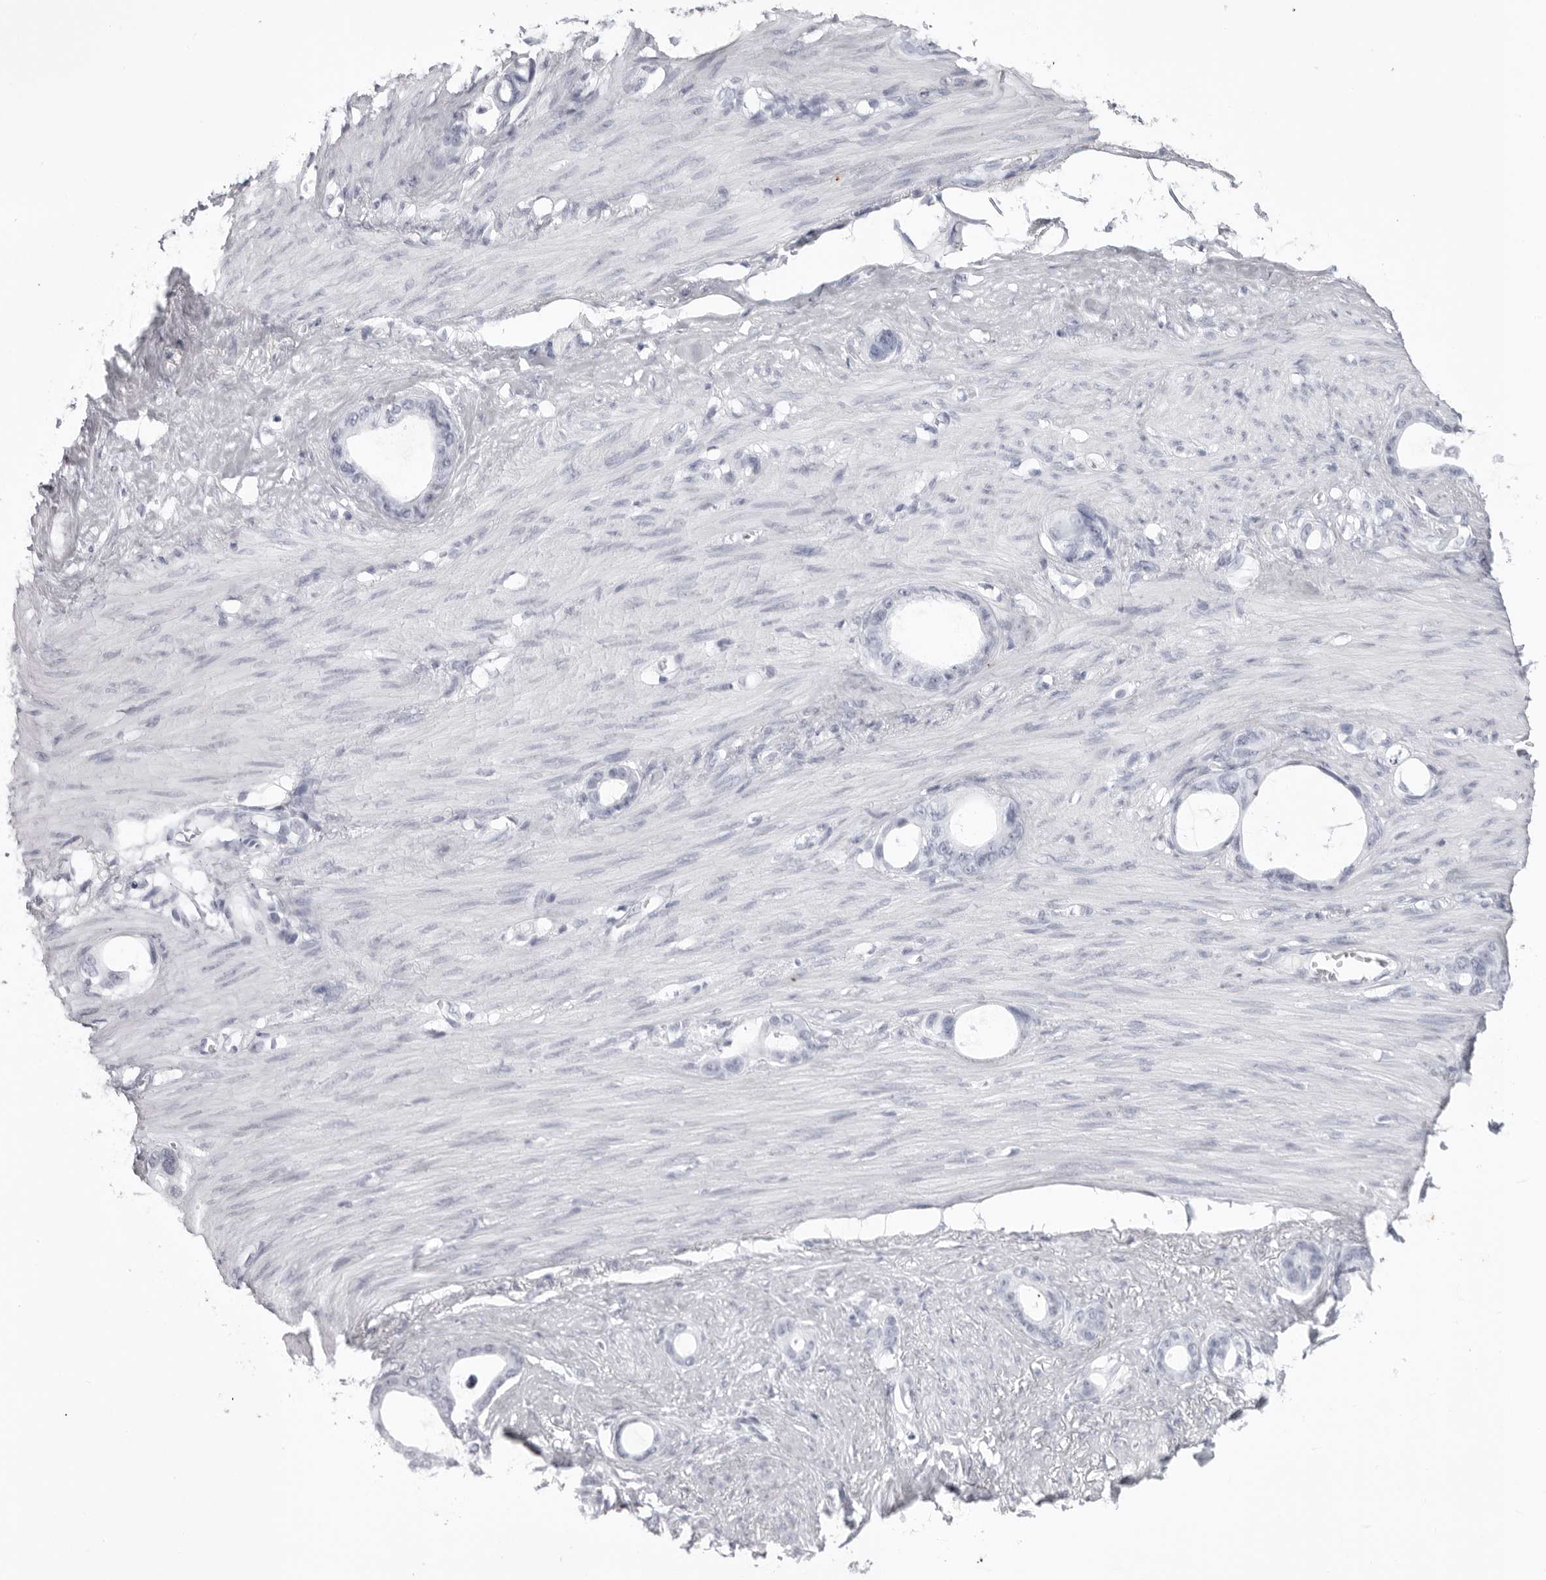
{"staining": {"intensity": "negative", "quantity": "none", "location": "none"}, "tissue": "stomach cancer", "cell_type": "Tumor cells", "image_type": "cancer", "snomed": [{"axis": "morphology", "description": "Adenocarcinoma, NOS"}, {"axis": "topography", "description": "Stomach"}], "caption": "A high-resolution photomicrograph shows IHC staining of stomach cancer, which exhibits no significant positivity in tumor cells. (DAB (3,3'-diaminobenzidine) IHC with hematoxylin counter stain).", "gene": "KLK9", "patient": {"sex": "female", "age": 75}}